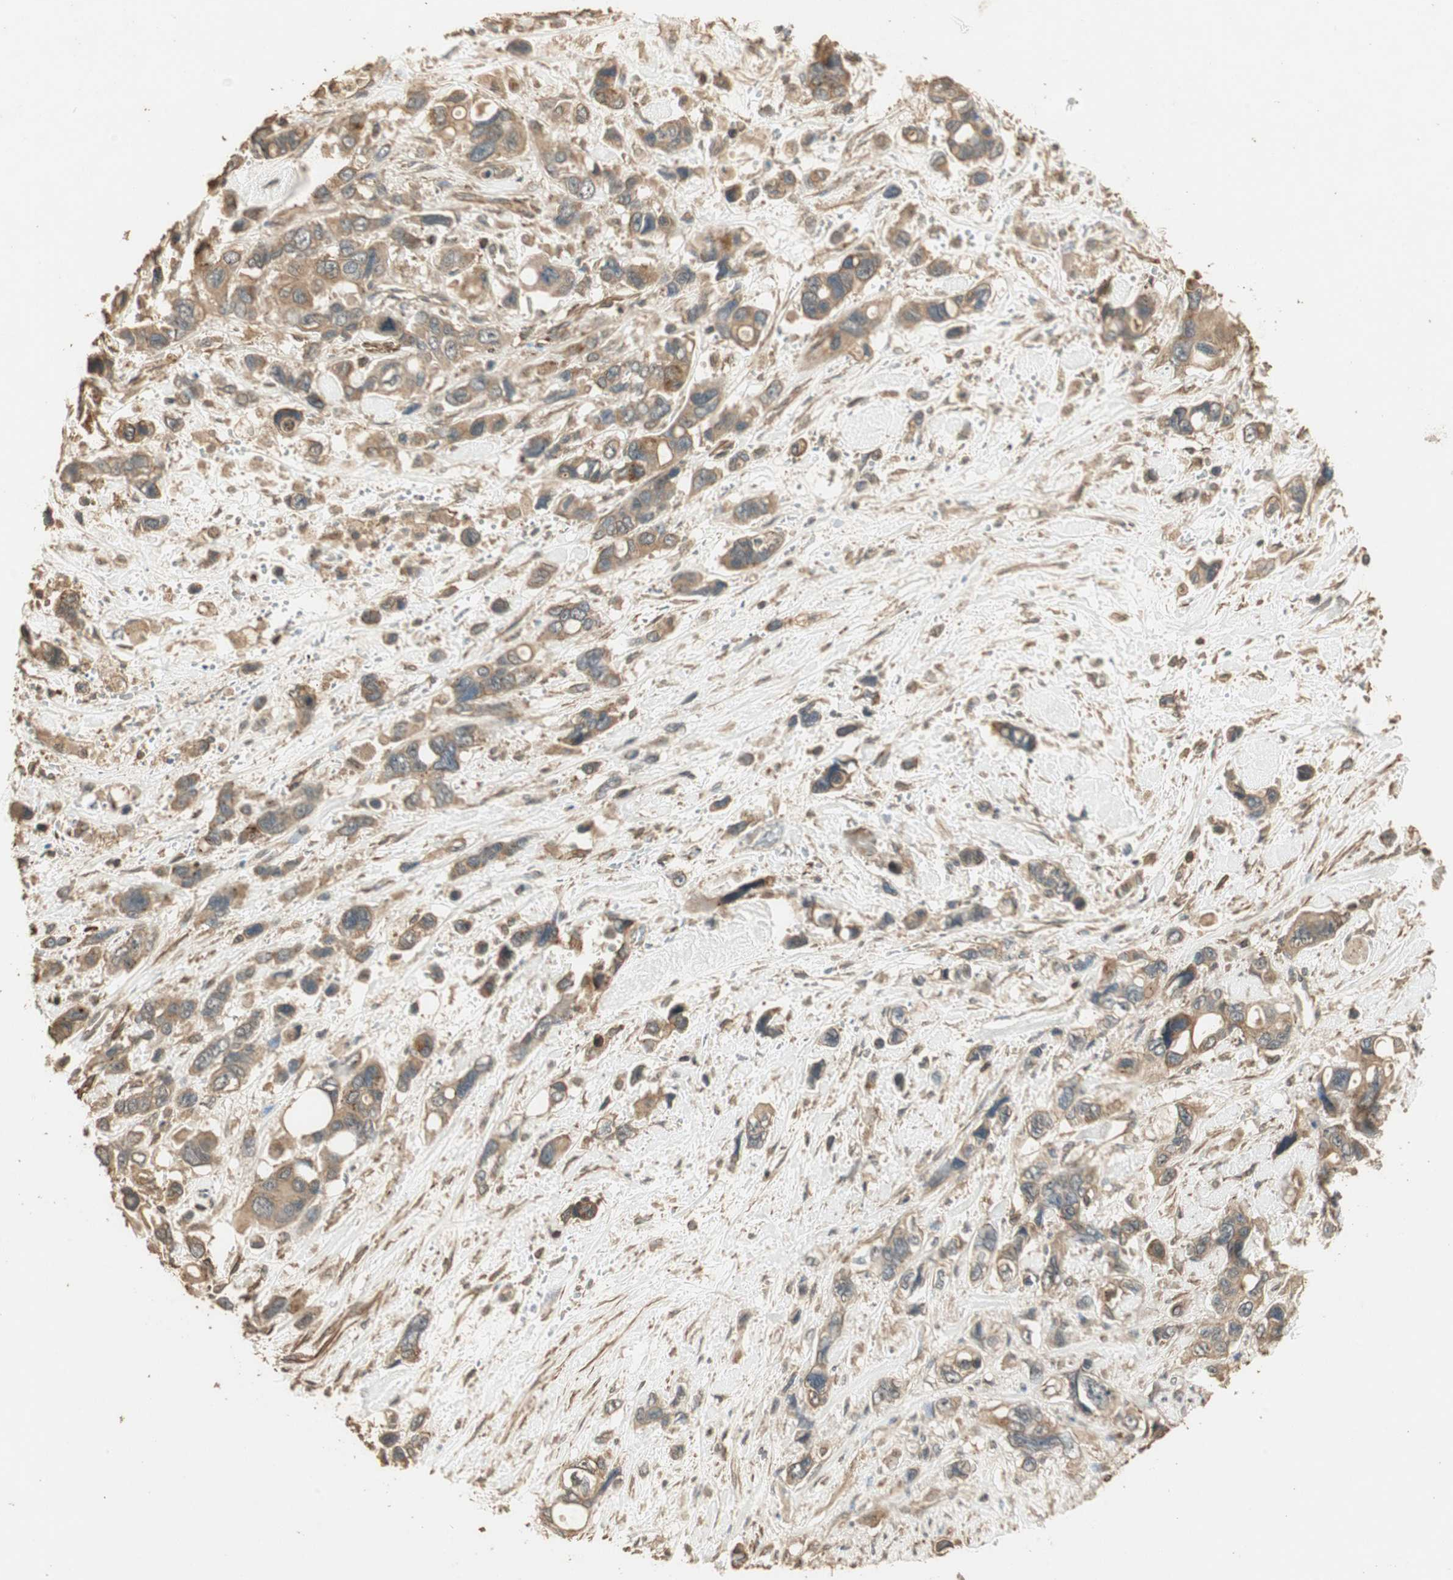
{"staining": {"intensity": "weak", "quantity": "25%-75%", "location": "cytoplasmic/membranous"}, "tissue": "pancreatic cancer", "cell_type": "Tumor cells", "image_type": "cancer", "snomed": [{"axis": "morphology", "description": "Adenocarcinoma, NOS"}, {"axis": "topography", "description": "Pancreas"}], "caption": "Immunohistochemical staining of human pancreatic adenocarcinoma demonstrates low levels of weak cytoplasmic/membranous expression in about 25%-75% of tumor cells.", "gene": "USP2", "patient": {"sex": "male", "age": 46}}